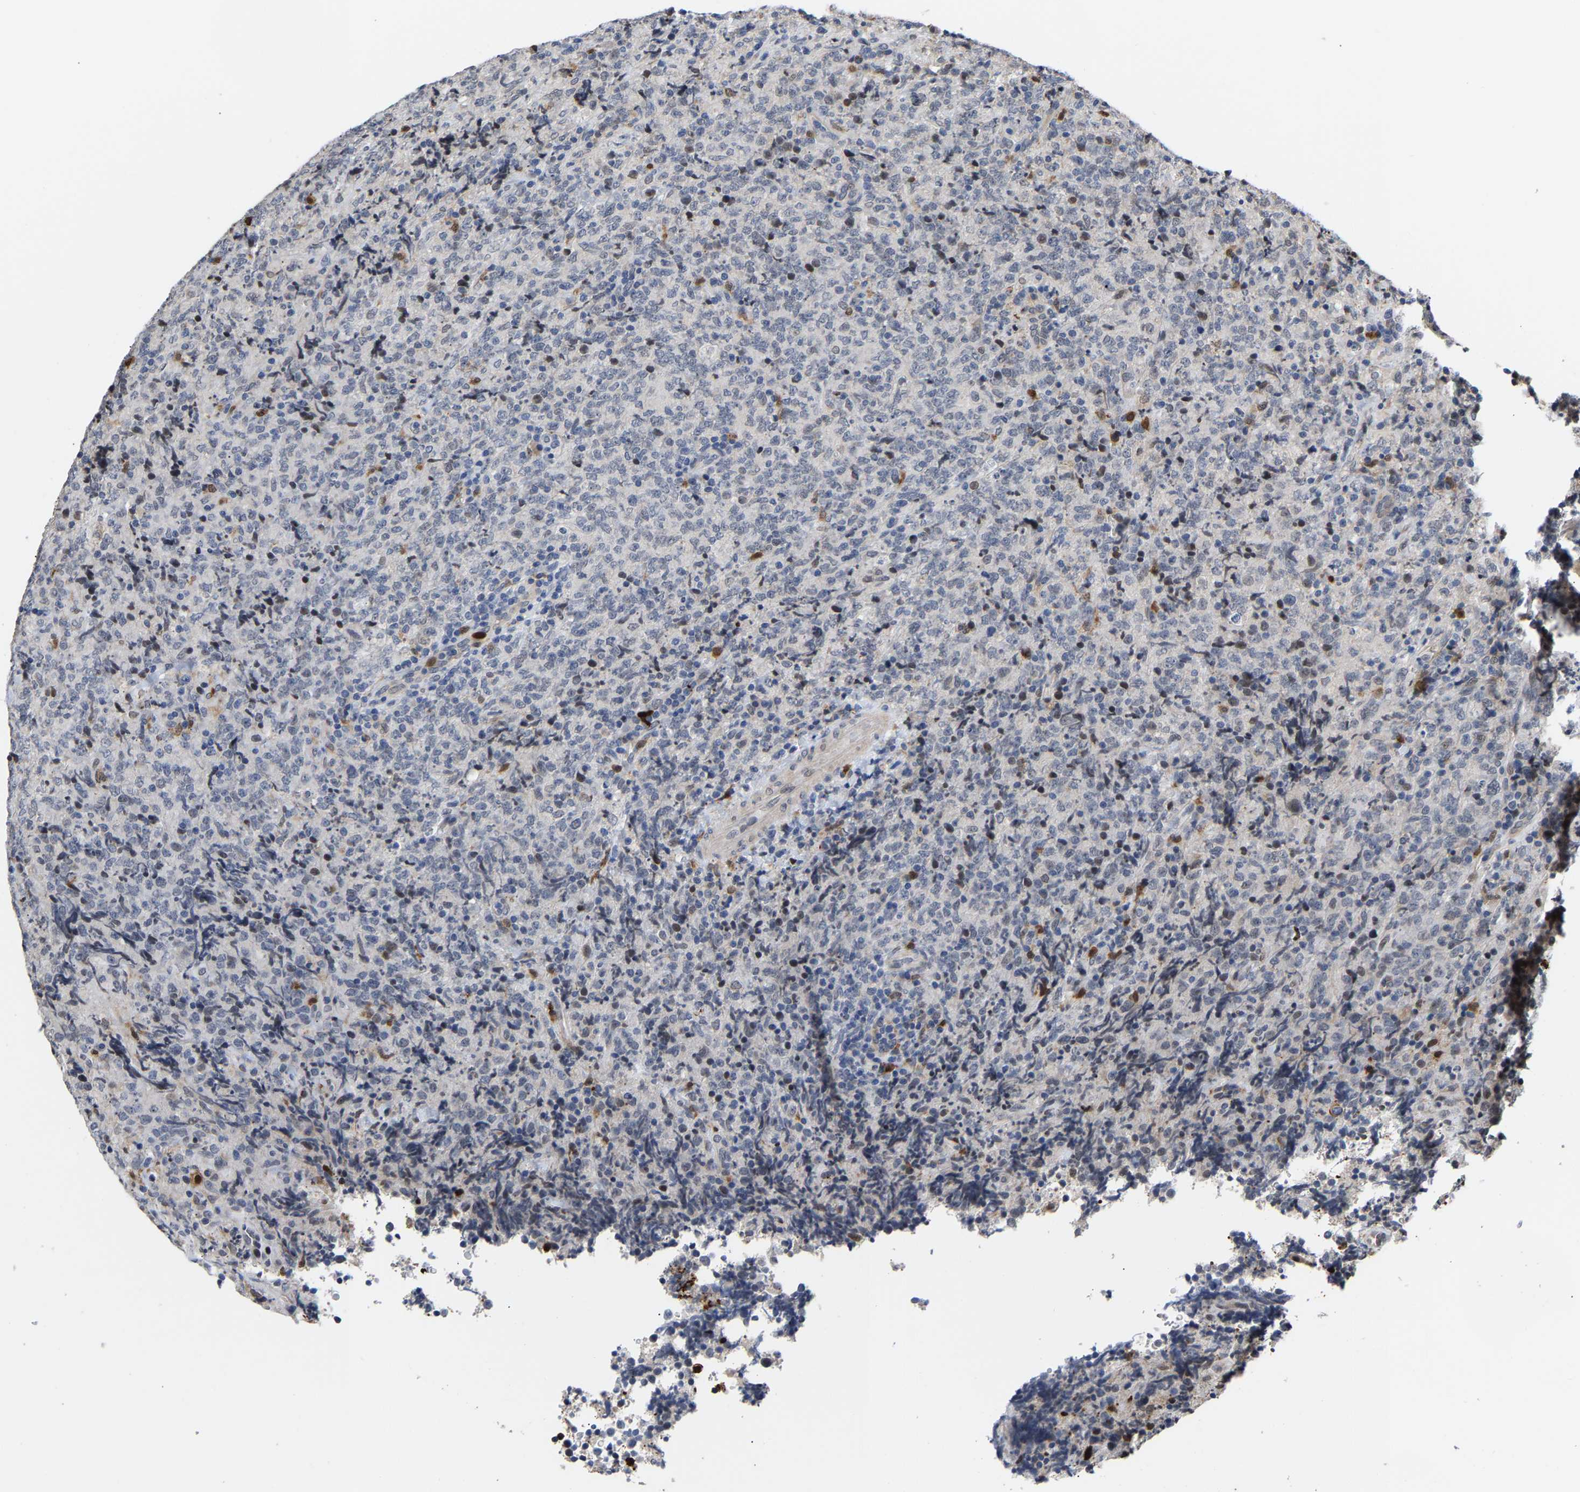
{"staining": {"intensity": "negative", "quantity": "none", "location": "none"}, "tissue": "lymphoma", "cell_type": "Tumor cells", "image_type": "cancer", "snomed": [{"axis": "morphology", "description": "Malignant lymphoma, non-Hodgkin's type, High grade"}, {"axis": "topography", "description": "Tonsil"}], "caption": "Tumor cells show no significant expression in lymphoma.", "gene": "TDRD7", "patient": {"sex": "female", "age": 36}}